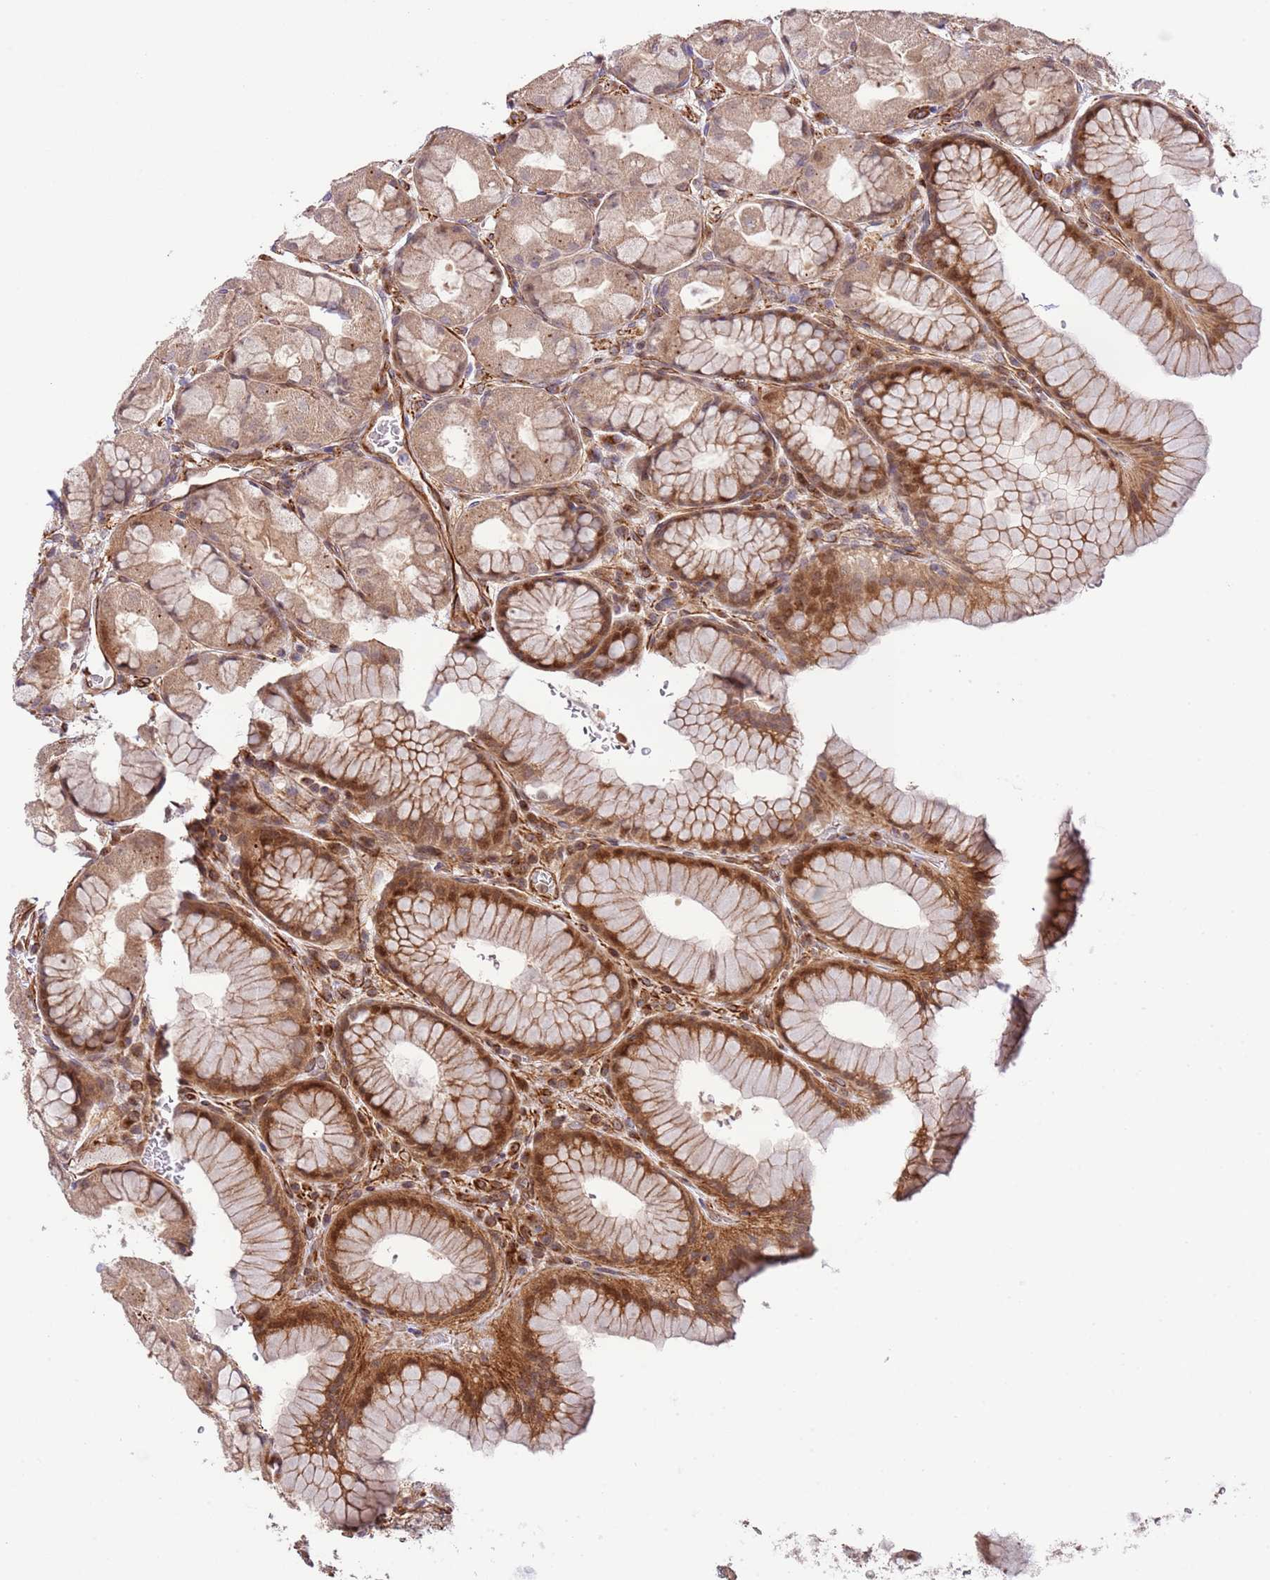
{"staining": {"intensity": "moderate", "quantity": "25%-75%", "location": "cytoplasmic/membranous,nuclear"}, "tissue": "stomach", "cell_type": "Glandular cells", "image_type": "normal", "snomed": [{"axis": "morphology", "description": "Normal tissue, NOS"}, {"axis": "topography", "description": "Stomach"}], "caption": "Moderate cytoplasmic/membranous,nuclear staining is identified in about 25%-75% of glandular cells in unremarkable stomach.", "gene": "NEK3", "patient": {"sex": "male", "age": 57}}